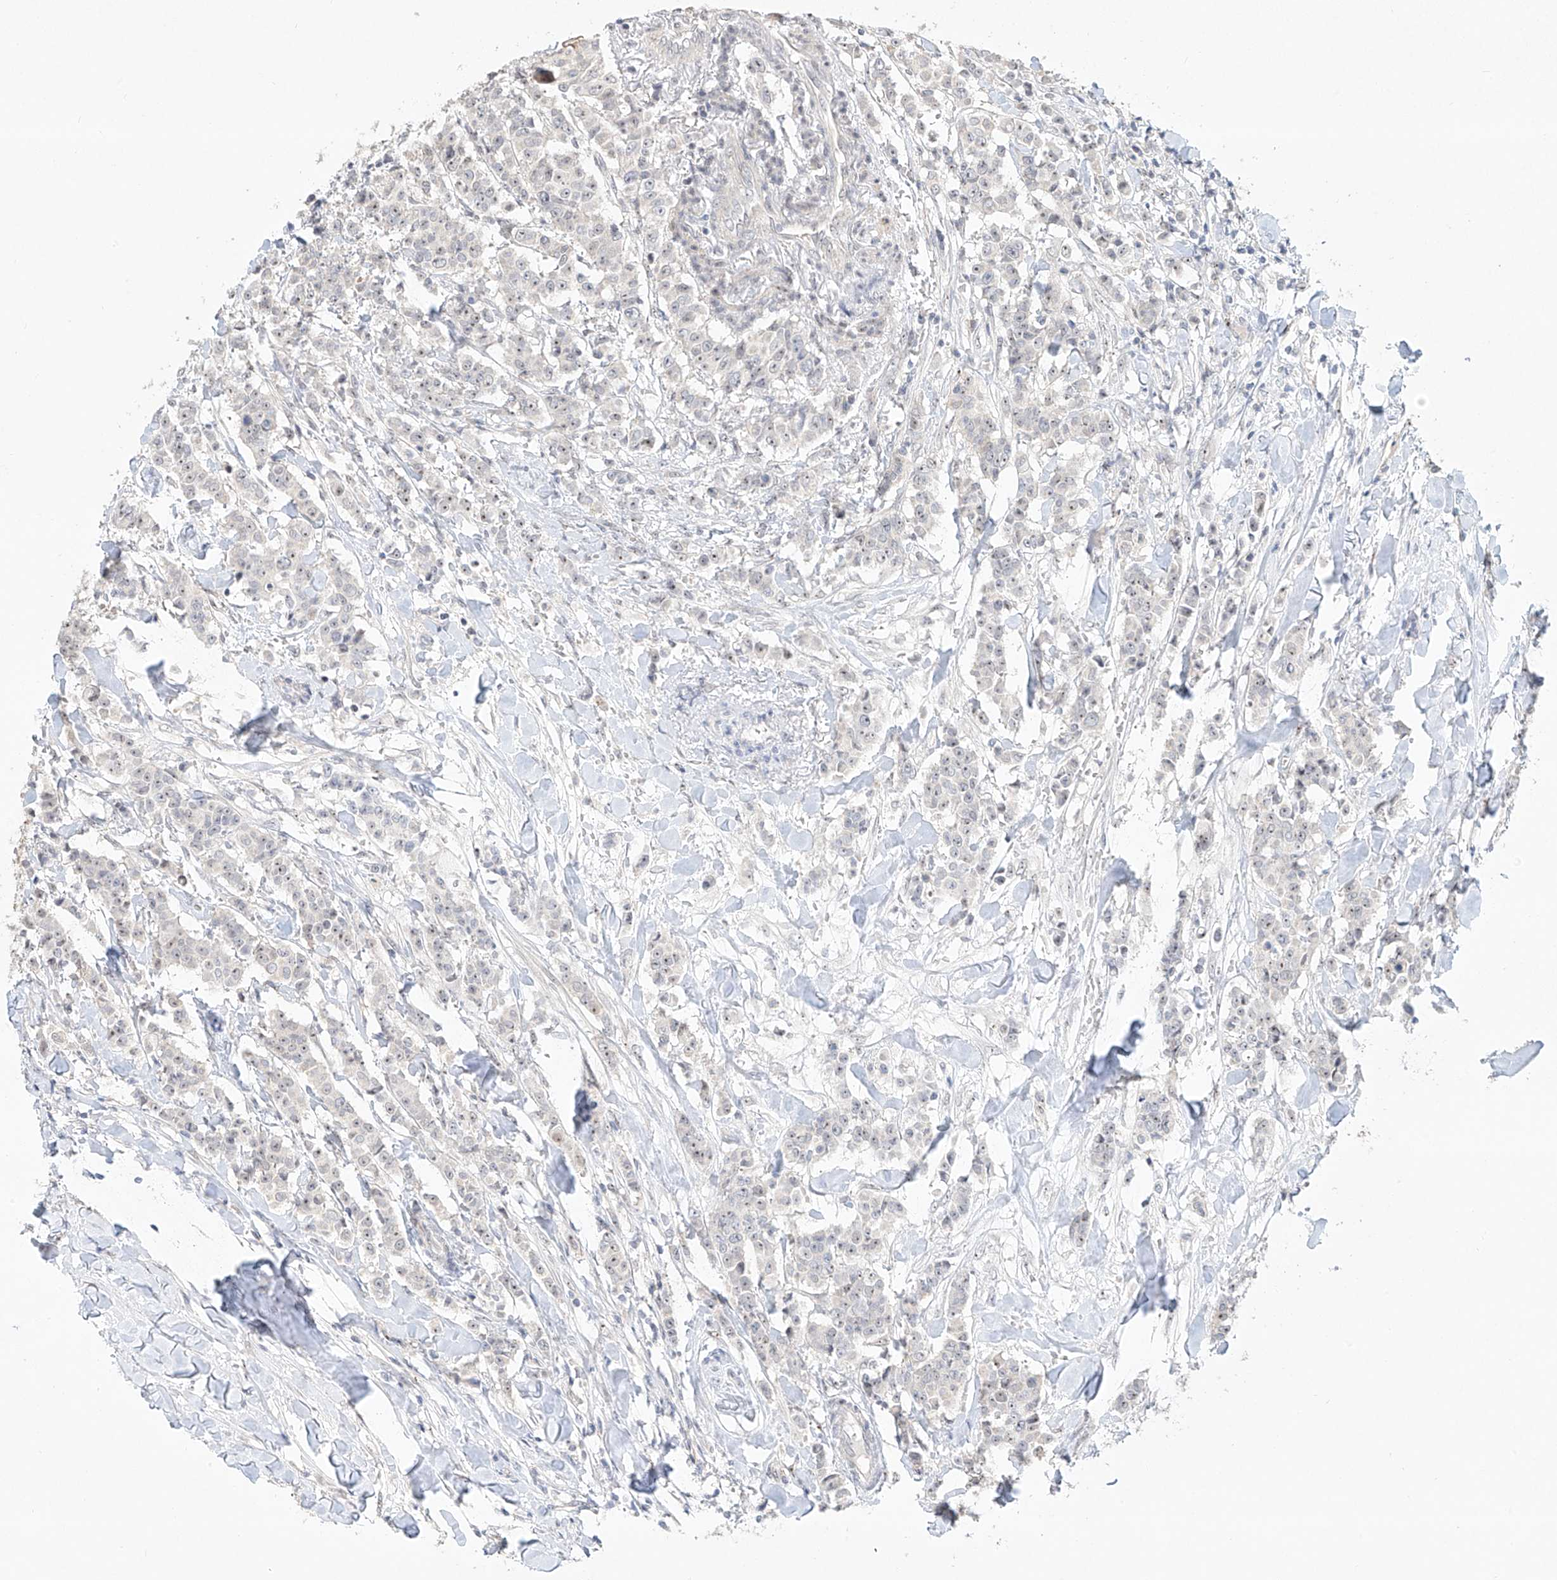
{"staining": {"intensity": "weak", "quantity": "25%-75%", "location": "nuclear"}, "tissue": "breast cancer", "cell_type": "Tumor cells", "image_type": "cancer", "snomed": [{"axis": "morphology", "description": "Duct carcinoma"}, {"axis": "topography", "description": "Breast"}], "caption": "Breast cancer (infiltrating ductal carcinoma) tissue shows weak nuclear positivity in approximately 25%-75% of tumor cells, visualized by immunohistochemistry.", "gene": "TASP1", "patient": {"sex": "female", "age": 40}}